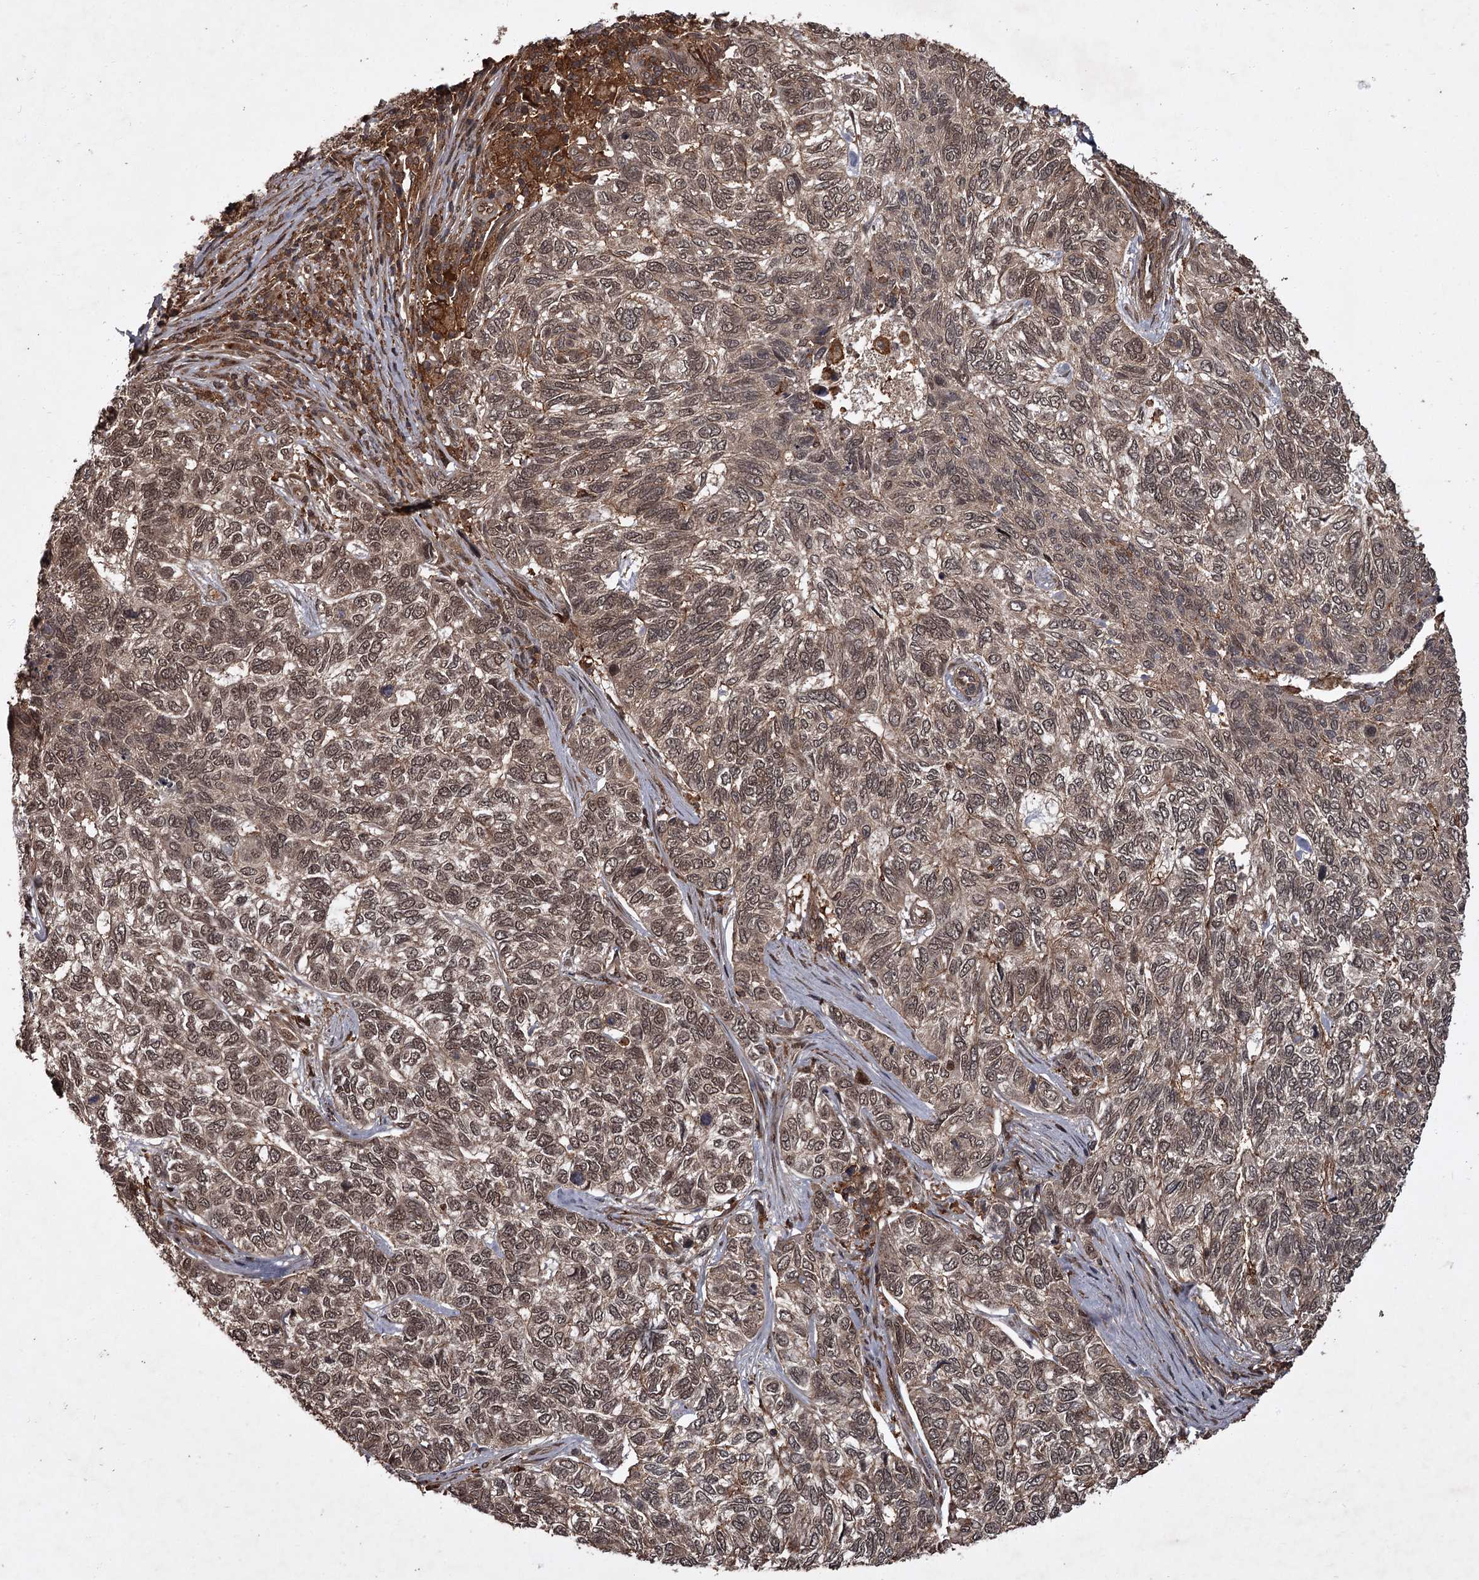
{"staining": {"intensity": "moderate", "quantity": ">75%", "location": "cytoplasmic/membranous,nuclear"}, "tissue": "skin cancer", "cell_type": "Tumor cells", "image_type": "cancer", "snomed": [{"axis": "morphology", "description": "Basal cell carcinoma"}, {"axis": "topography", "description": "Skin"}], "caption": "Protein expression analysis of human skin cancer reveals moderate cytoplasmic/membranous and nuclear expression in approximately >75% of tumor cells. The staining was performed using DAB to visualize the protein expression in brown, while the nuclei were stained in blue with hematoxylin (Magnification: 20x).", "gene": "TBC1D23", "patient": {"sex": "female", "age": 65}}